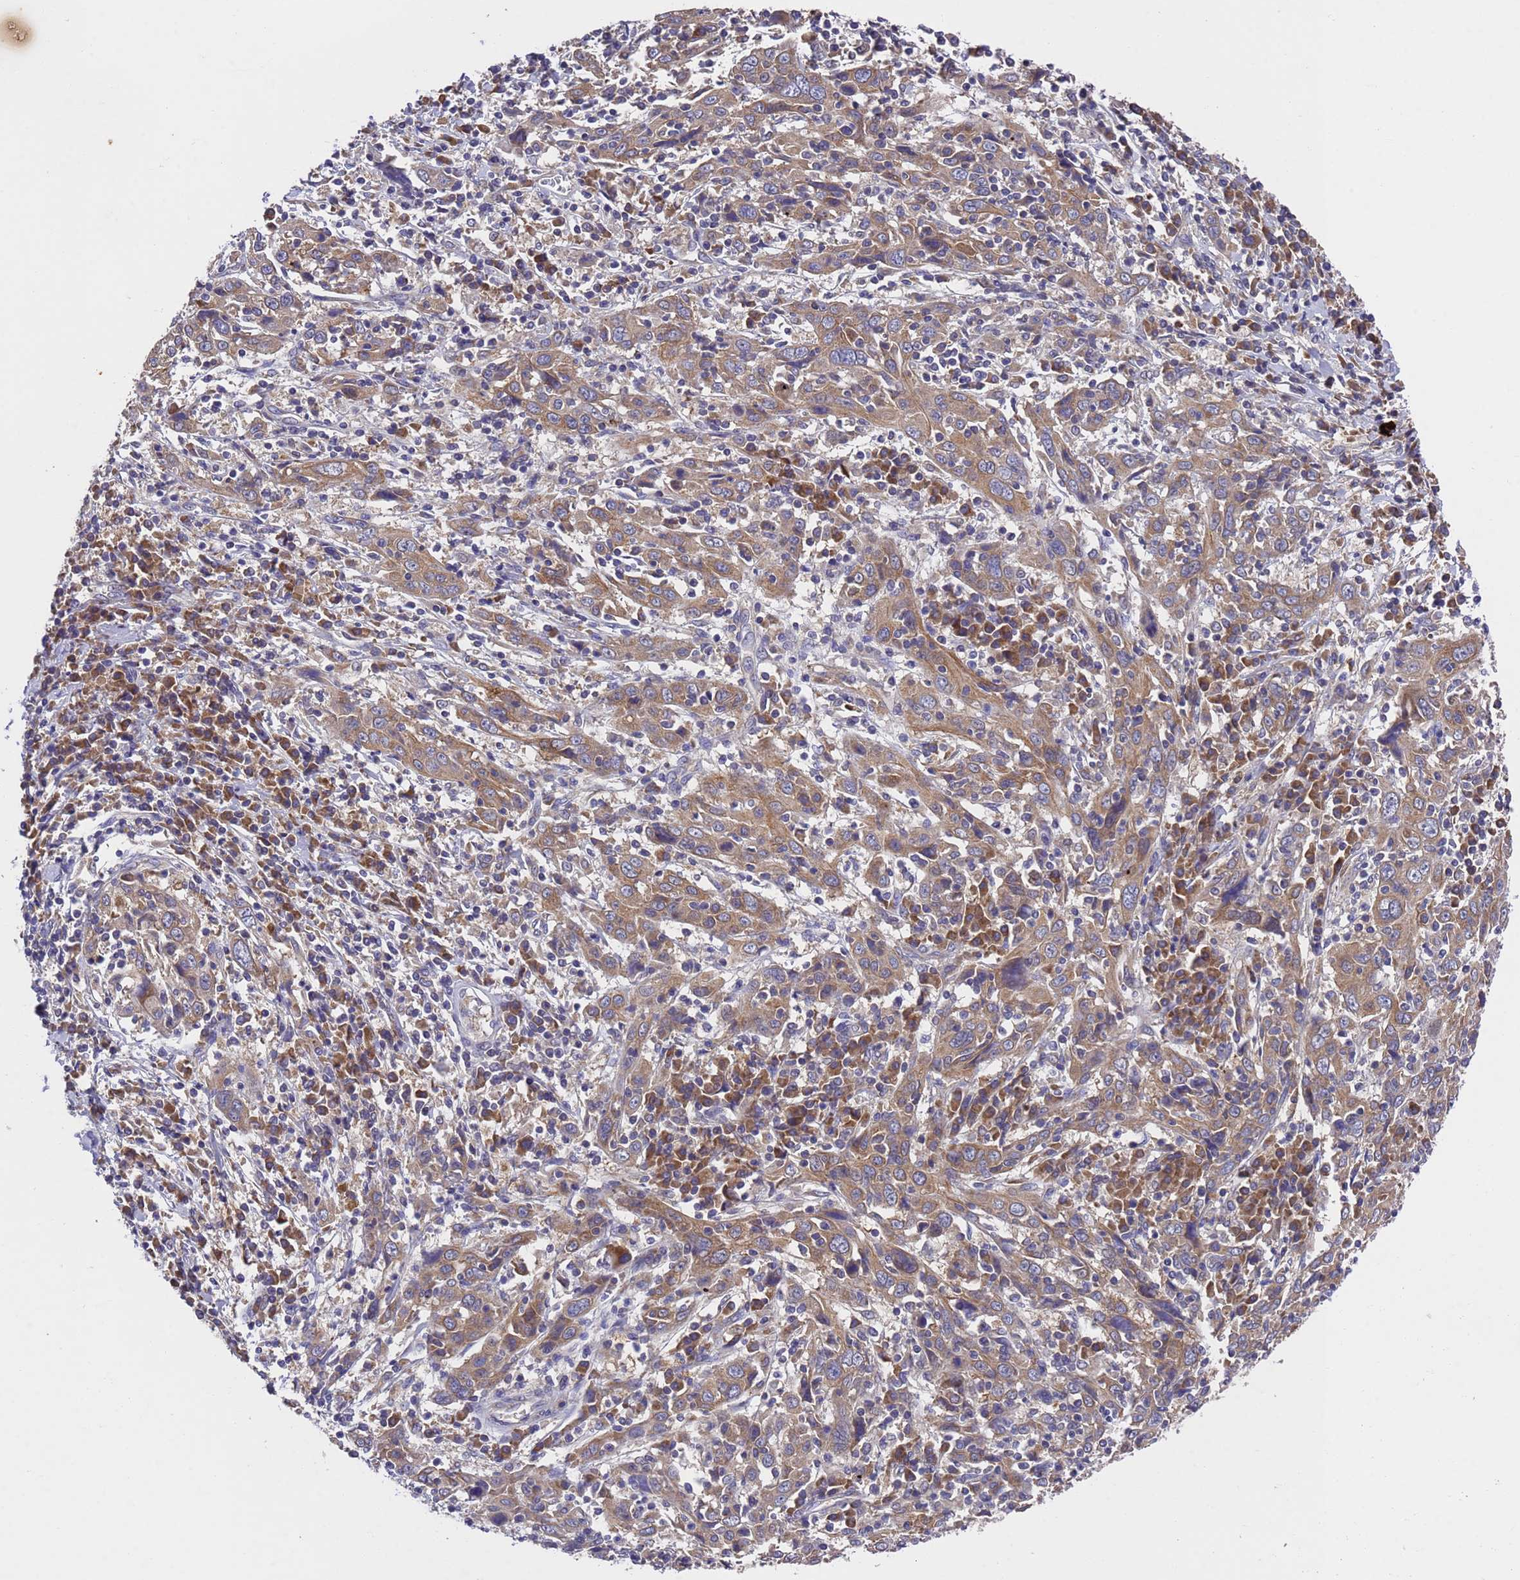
{"staining": {"intensity": "moderate", "quantity": ">75%", "location": "cytoplasmic/membranous"}, "tissue": "cervical cancer", "cell_type": "Tumor cells", "image_type": "cancer", "snomed": [{"axis": "morphology", "description": "Squamous cell carcinoma, NOS"}, {"axis": "topography", "description": "Cervix"}], "caption": "Immunohistochemistry (IHC) photomicrograph of human cervical cancer stained for a protein (brown), which demonstrates medium levels of moderate cytoplasmic/membranous staining in approximately >75% of tumor cells.", "gene": "DCAF12L2", "patient": {"sex": "female", "age": 46}}